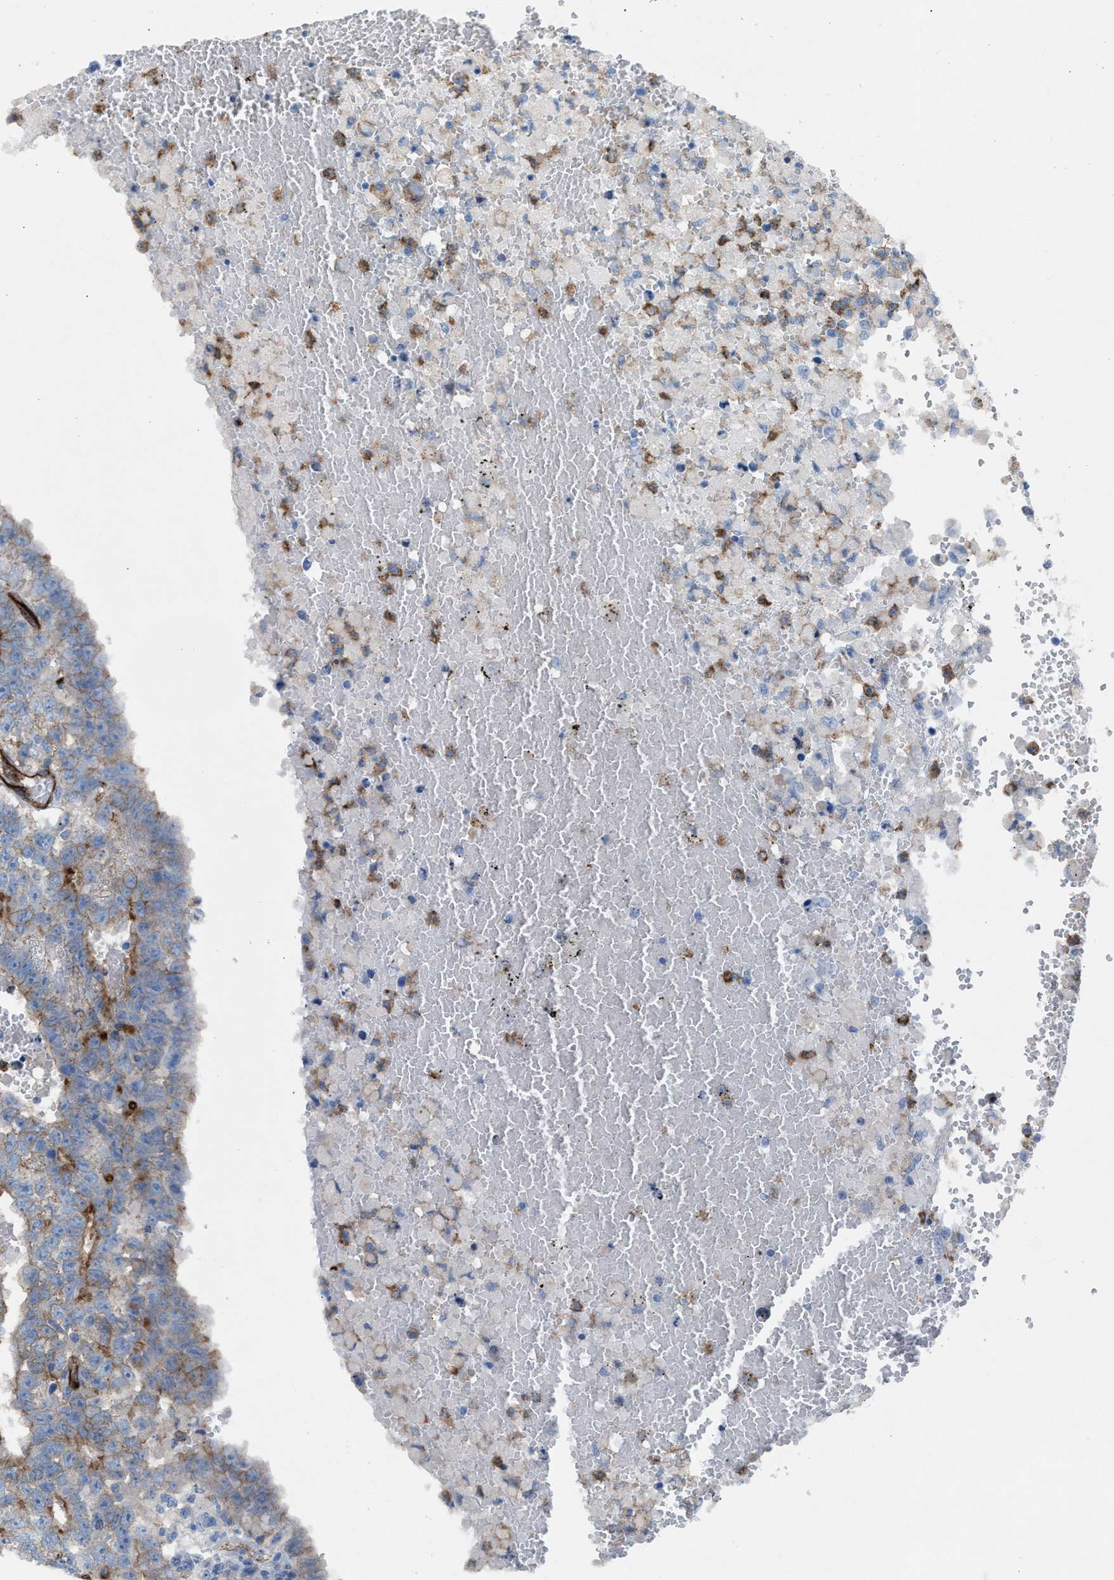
{"staining": {"intensity": "moderate", "quantity": "25%-75%", "location": "cytoplasmic/membranous"}, "tissue": "testis cancer", "cell_type": "Tumor cells", "image_type": "cancer", "snomed": [{"axis": "morphology", "description": "Carcinoma, Embryonal, NOS"}, {"axis": "topography", "description": "Testis"}], "caption": "DAB immunohistochemical staining of human testis embryonal carcinoma exhibits moderate cytoplasmic/membranous protein staining in about 25%-75% of tumor cells.", "gene": "DYSF", "patient": {"sex": "male", "age": 25}}